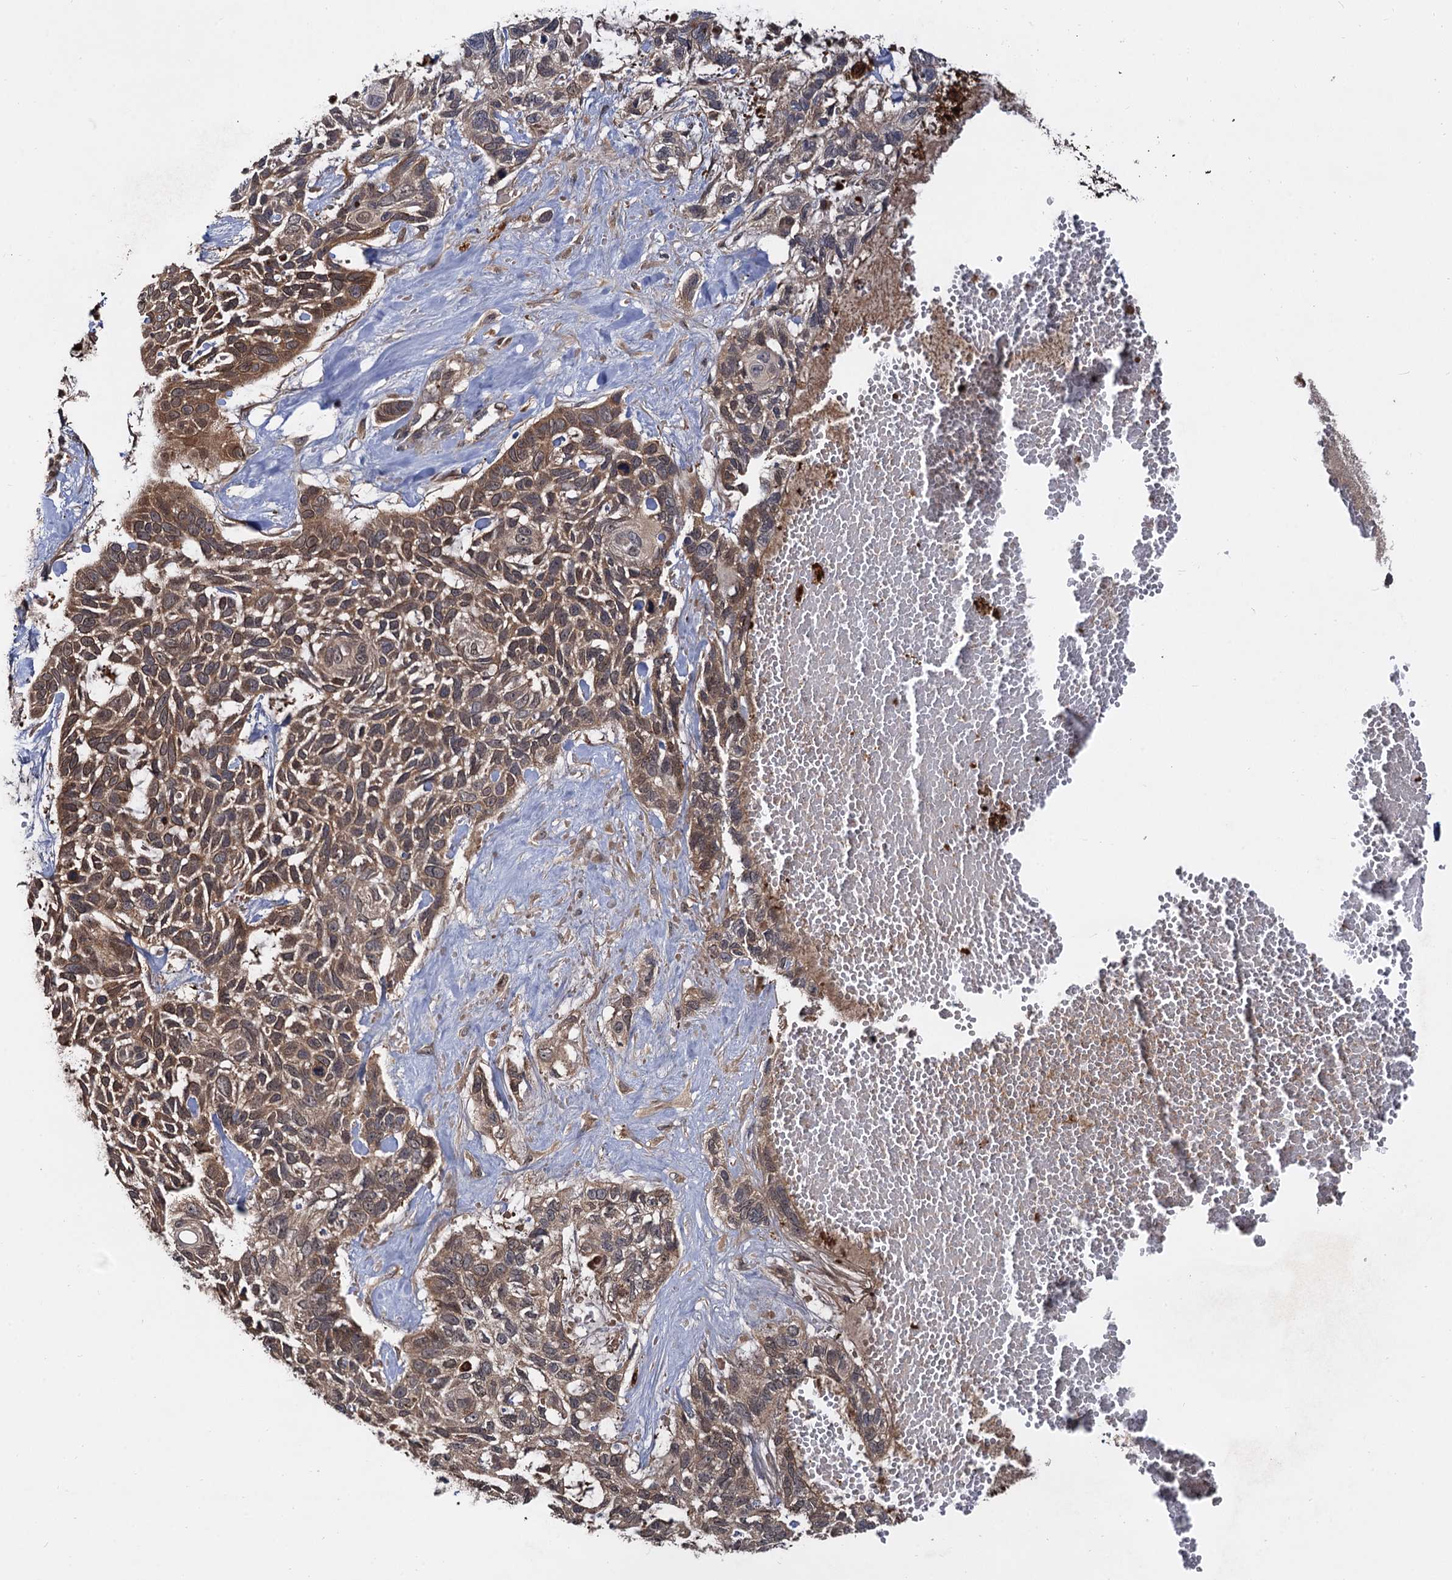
{"staining": {"intensity": "moderate", "quantity": ">75%", "location": "cytoplasmic/membranous,nuclear"}, "tissue": "skin cancer", "cell_type": "Tumor cells", "image_type": "cancer", "snomed": [{"axis": "morphology", "description": "Basal cell carcinoma"}, {"axis": "topography", "description": "Skin"}], "caption": "A photomicrograph showing moderate cytoplasmic/membranous and nuclear staining in approximately >75% of tumor cells in basal cell carcinoma (skin), as visualized by brown immunohistochemical staining.", "gene": "SELENOP", "patient": {"sex": "male", "age": 88}}